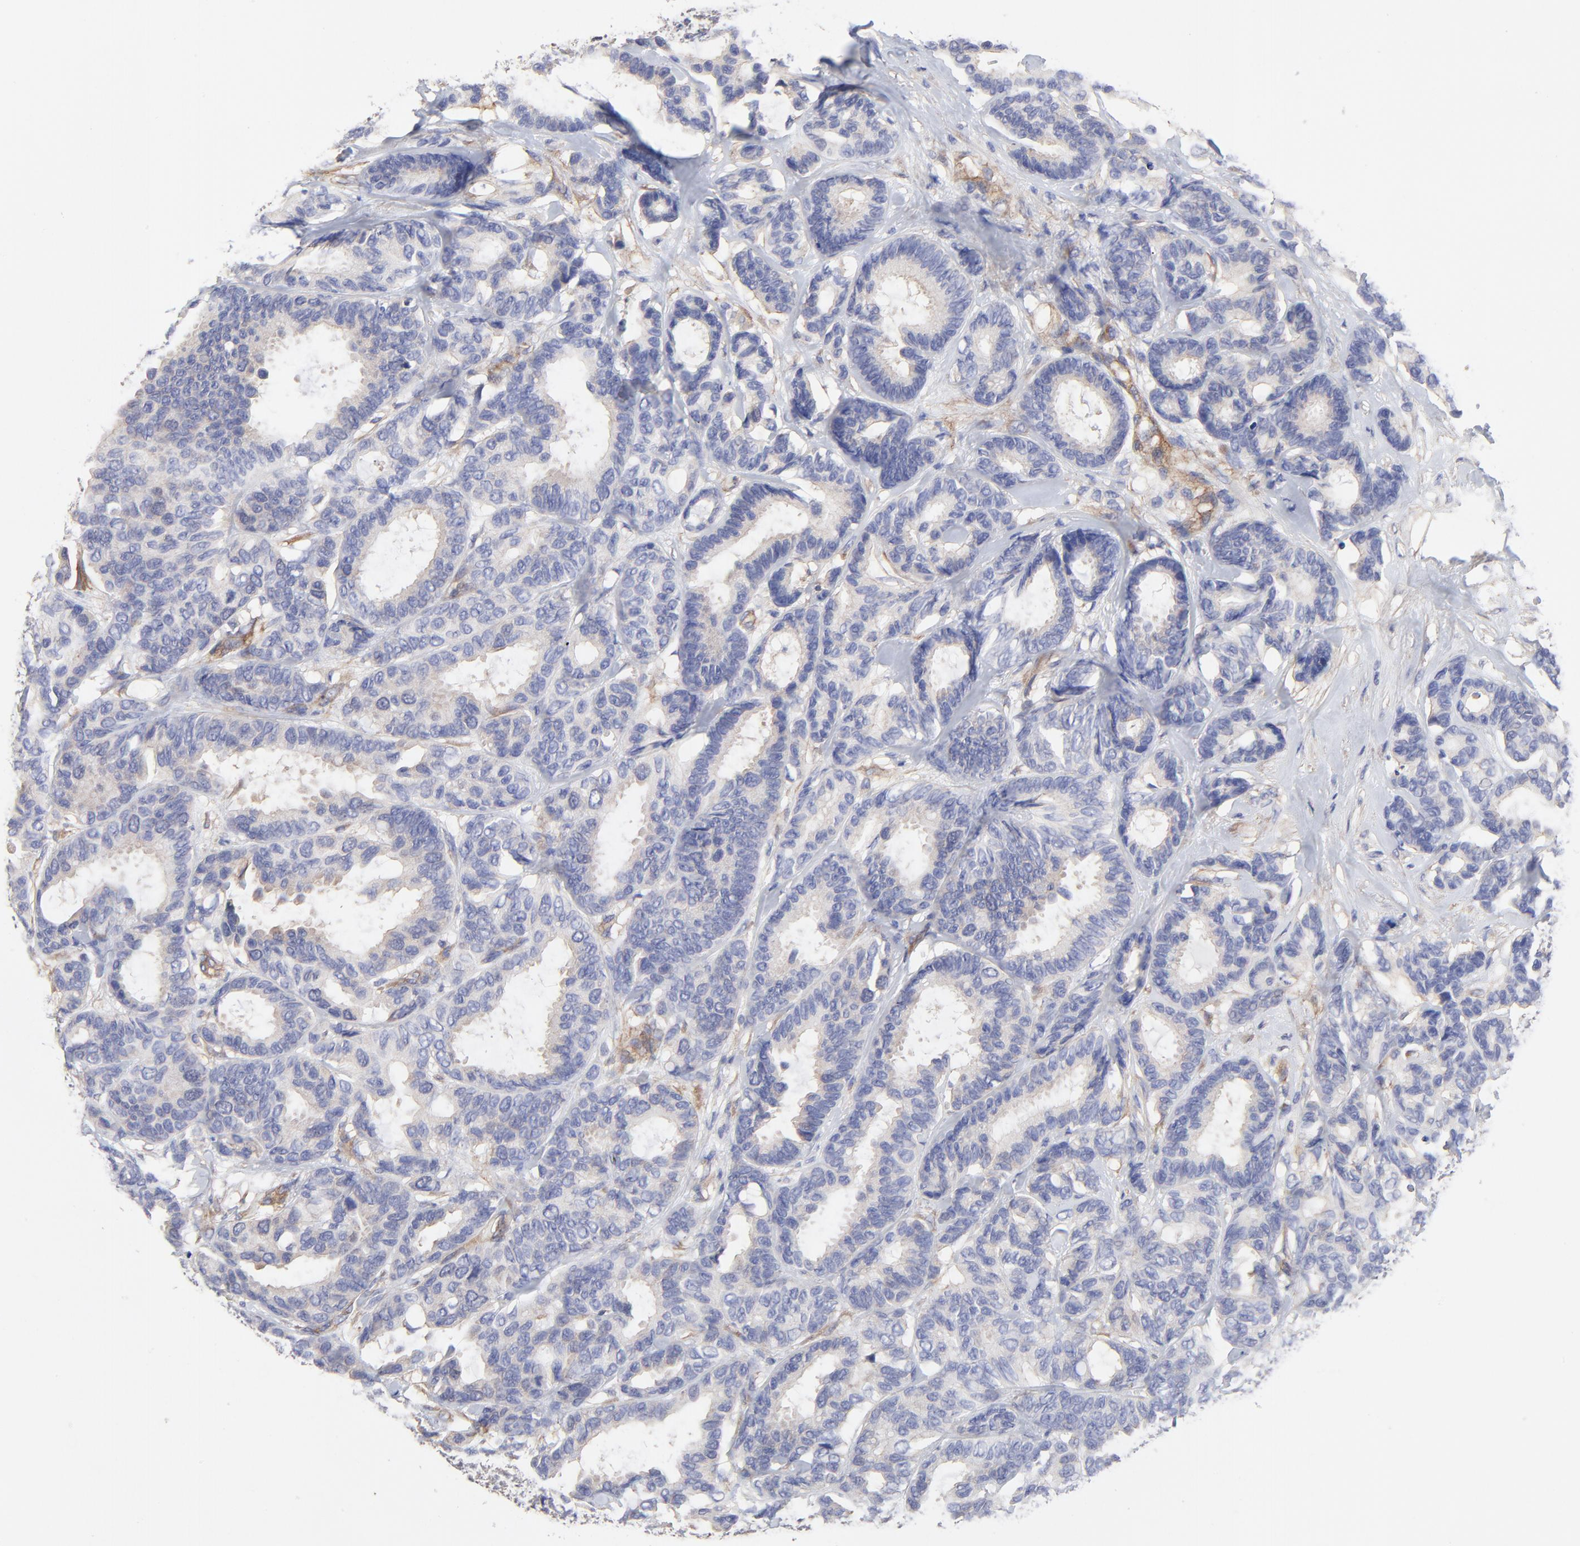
{"staining": {"intensity": "negative", "quantity": "none", "location": "none"}, "tissue": "breast cancer", "cell_type": "Tumor cells", "image_type": "cancer", "snomed": [{"axis": "morphology", "description": "Duct carcinoma"}, {"axis": "topography", "description": "Breast"}], "caption": "DAB immunohistochemical staining of breast intraductal carcinoma exhibits no significant staining in tumor cells. (DAB (3,3'-diaminobenzidine) immunohistochemistry, high magnification).", "gene": "SULF2", "patient": {"sex": "female", "age": 87}}